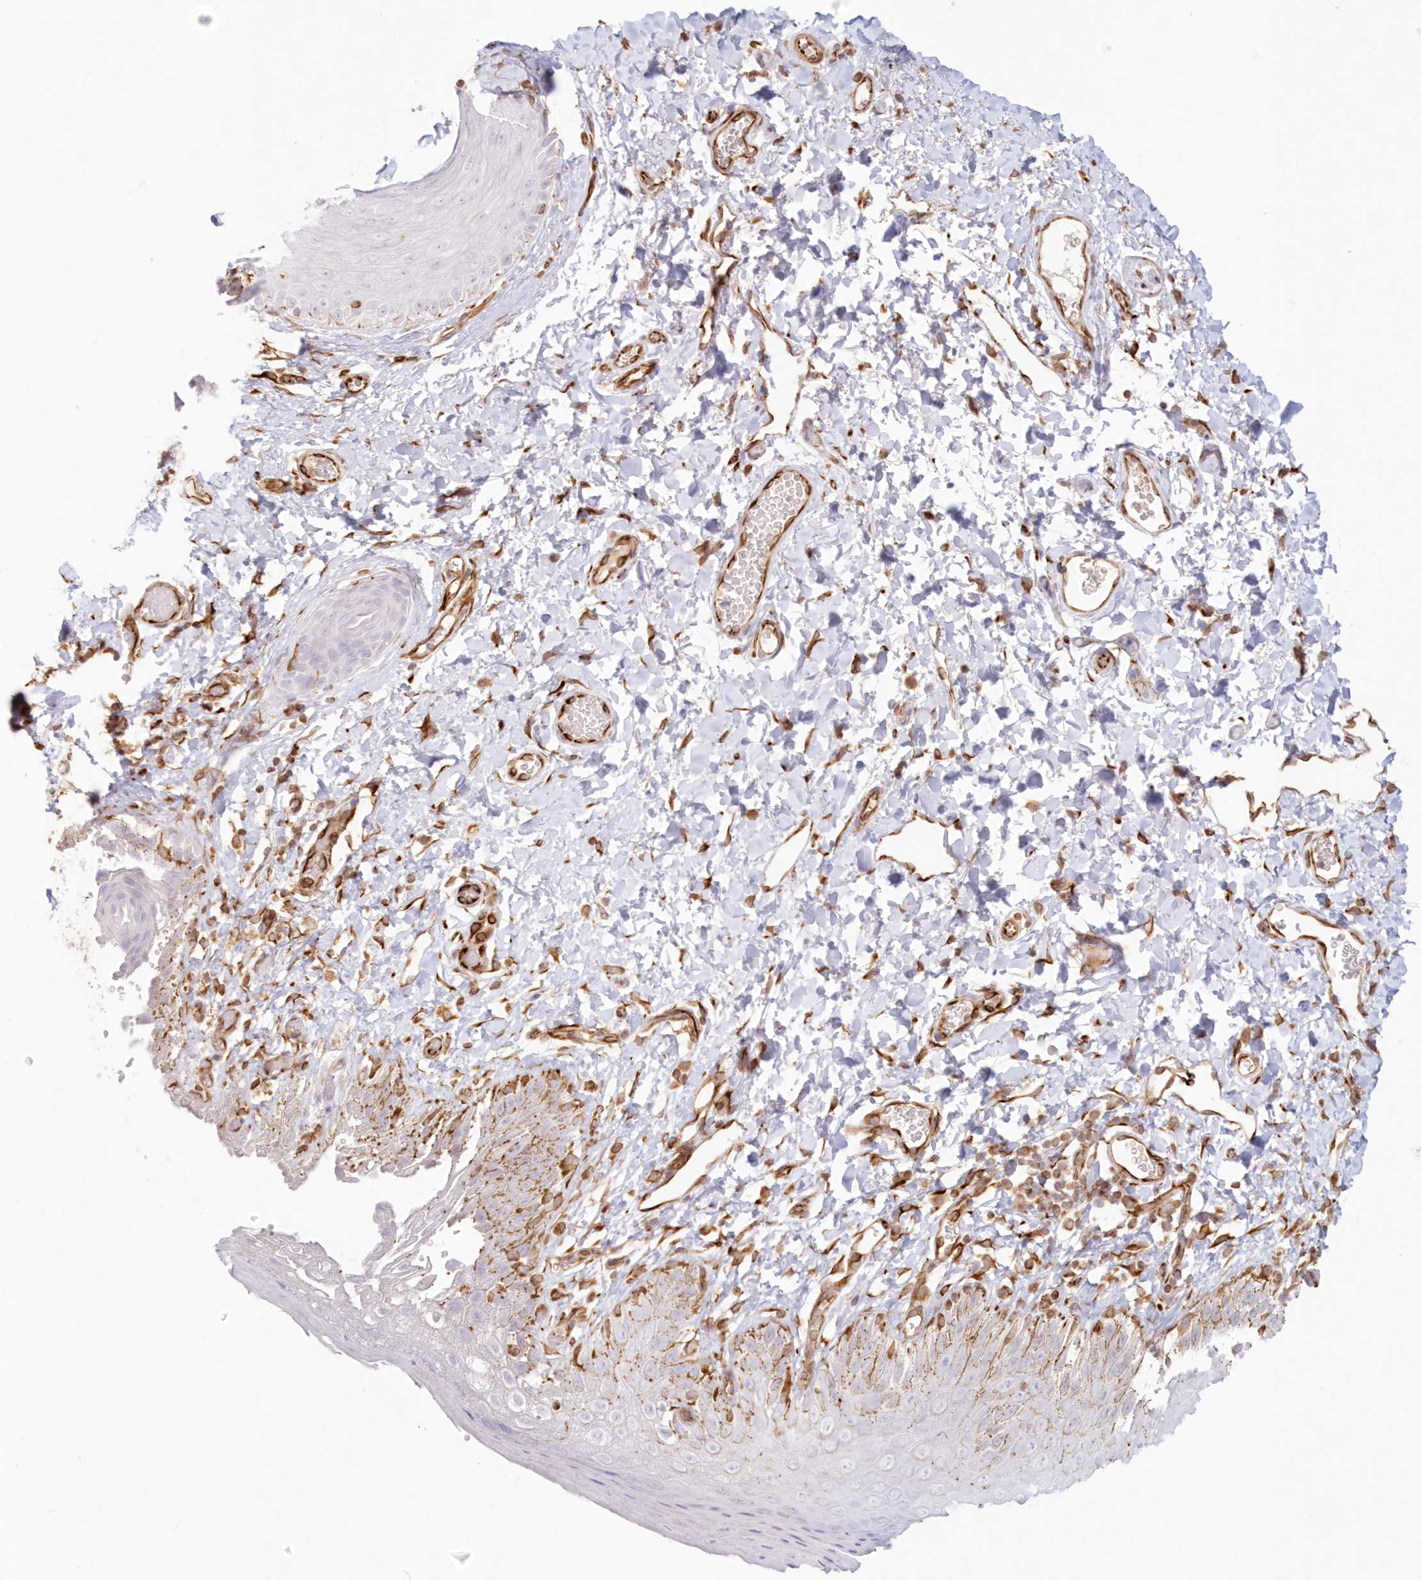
{"staining": {"intensity": "moderate", "quantity": "<25%", "location": "cytoplasmic/membranous"}, "tissue": "skin", "cell_type": "Epidermal cells", "image_type": "normal", "snomed": [{"axis": "morphology", "description": "Normal tissue, NOS"}, {"axis": "topography", "description": "Anal"}], "caption": "Skin stained for a protein exhibits moderate cytoplasmic/membranous positivity in epidermal cells.", "gene": "DMRTB1", "patient": {"sex": "male", "age": 44}}